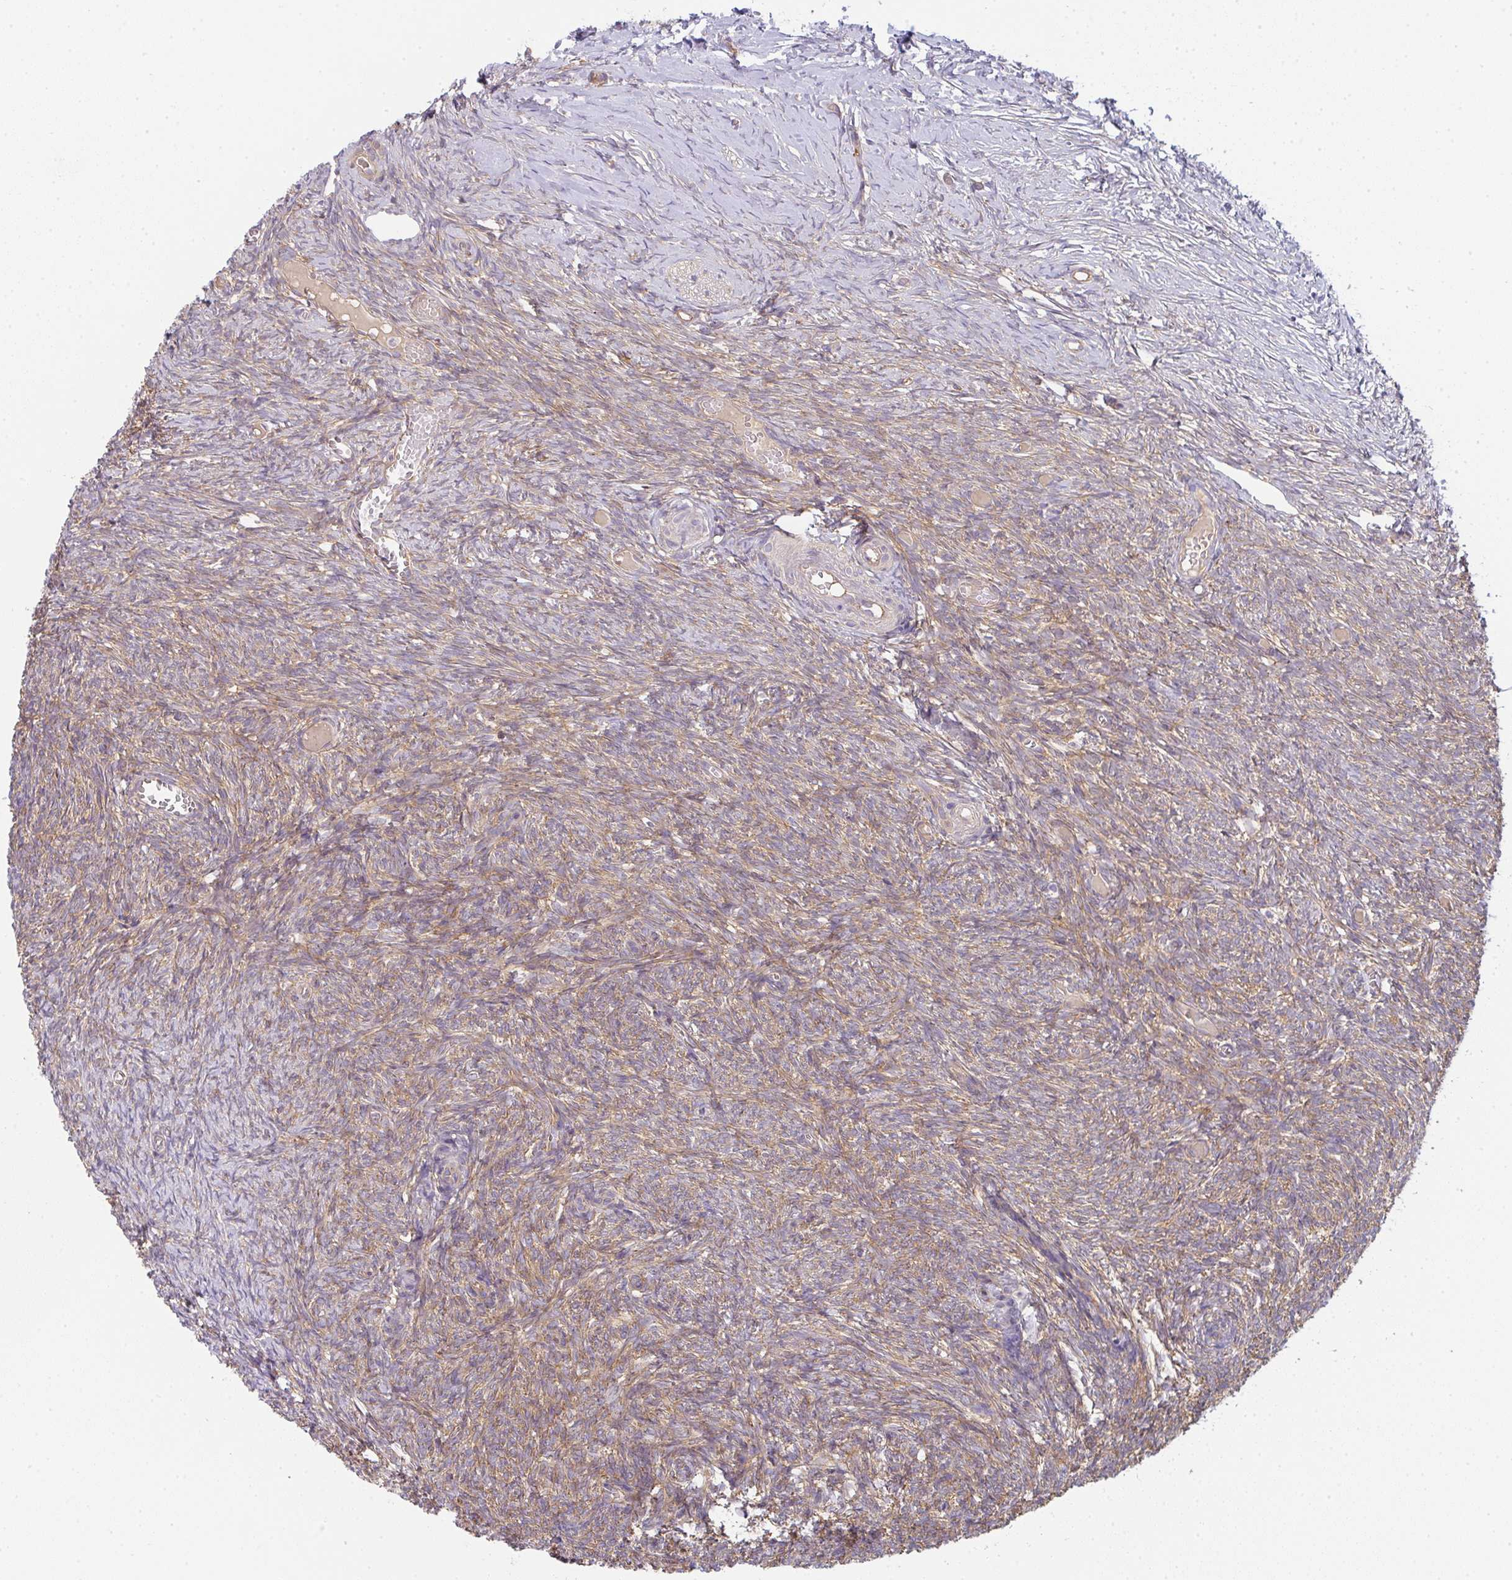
{"staining": {"intensity": "moderate", "quantity": "25%-75%", "location": "cytoplasmic/membranous"}, "tissue": "ovary", "cell_type": "Ovarian stroma cells", "image_type": "normal", "snomed": [{"axis": "morphology", "description": "Normal tissue, NOS"}, {"axis": "topography", "description": "Ovary"}], "caption": "Moderate cytoplasmic/membranous protein positivity is appreciated in about 25%-75% of ovarian stroma cells in ovary. (Stains: DAB in brown, nuclei in blue, Microscopy: brightfield microscopy at high magnification).", "gene": "SNX5", "patient": {"sex": "female", "age": 39}}